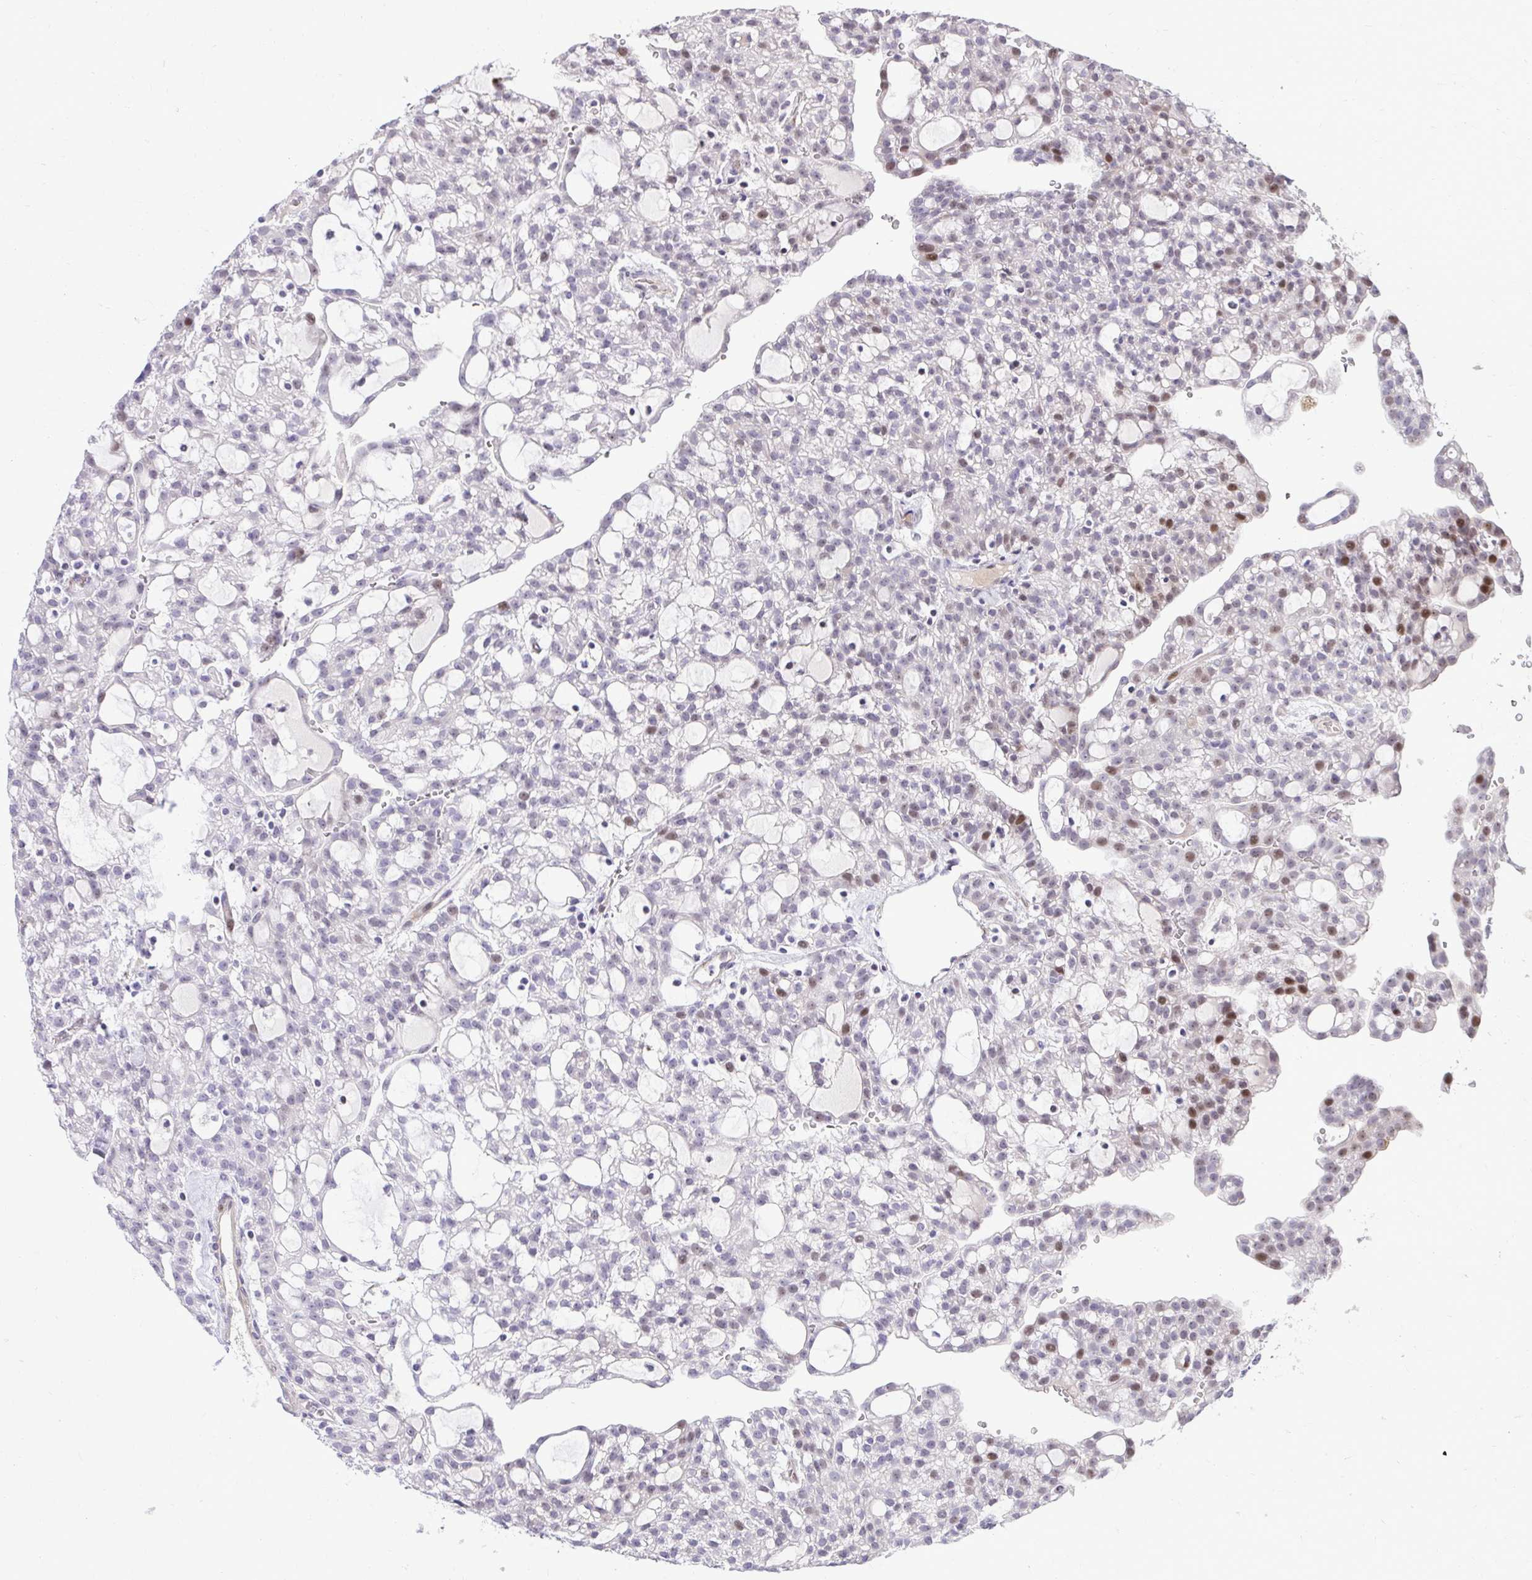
{"staining": {"intensity": "moderate", "quantity": "<25%", "location": "nuclear"}, "tissue": "renal cancer", "cell_type": "Tumor cells", "image_type": "cancer", "snomed": [{"axis": "morphology", "description": "Adenocarcinoma, NOS"}, {"axis": "topography", "description": "Kidney"}], "caption": "Immunohistochemistry (IHC) photomicrograph of neoplastic tissue: human renal cancer (adenocarcinoma) stained using immunohistochemistry demonstrates low levels of moderate protein expression localized specifically in the nuclear of tumor cells, appearing as a nuclear brown color.", "gene": "DLX4", "patient": {"sex": "male", "age": 63}}